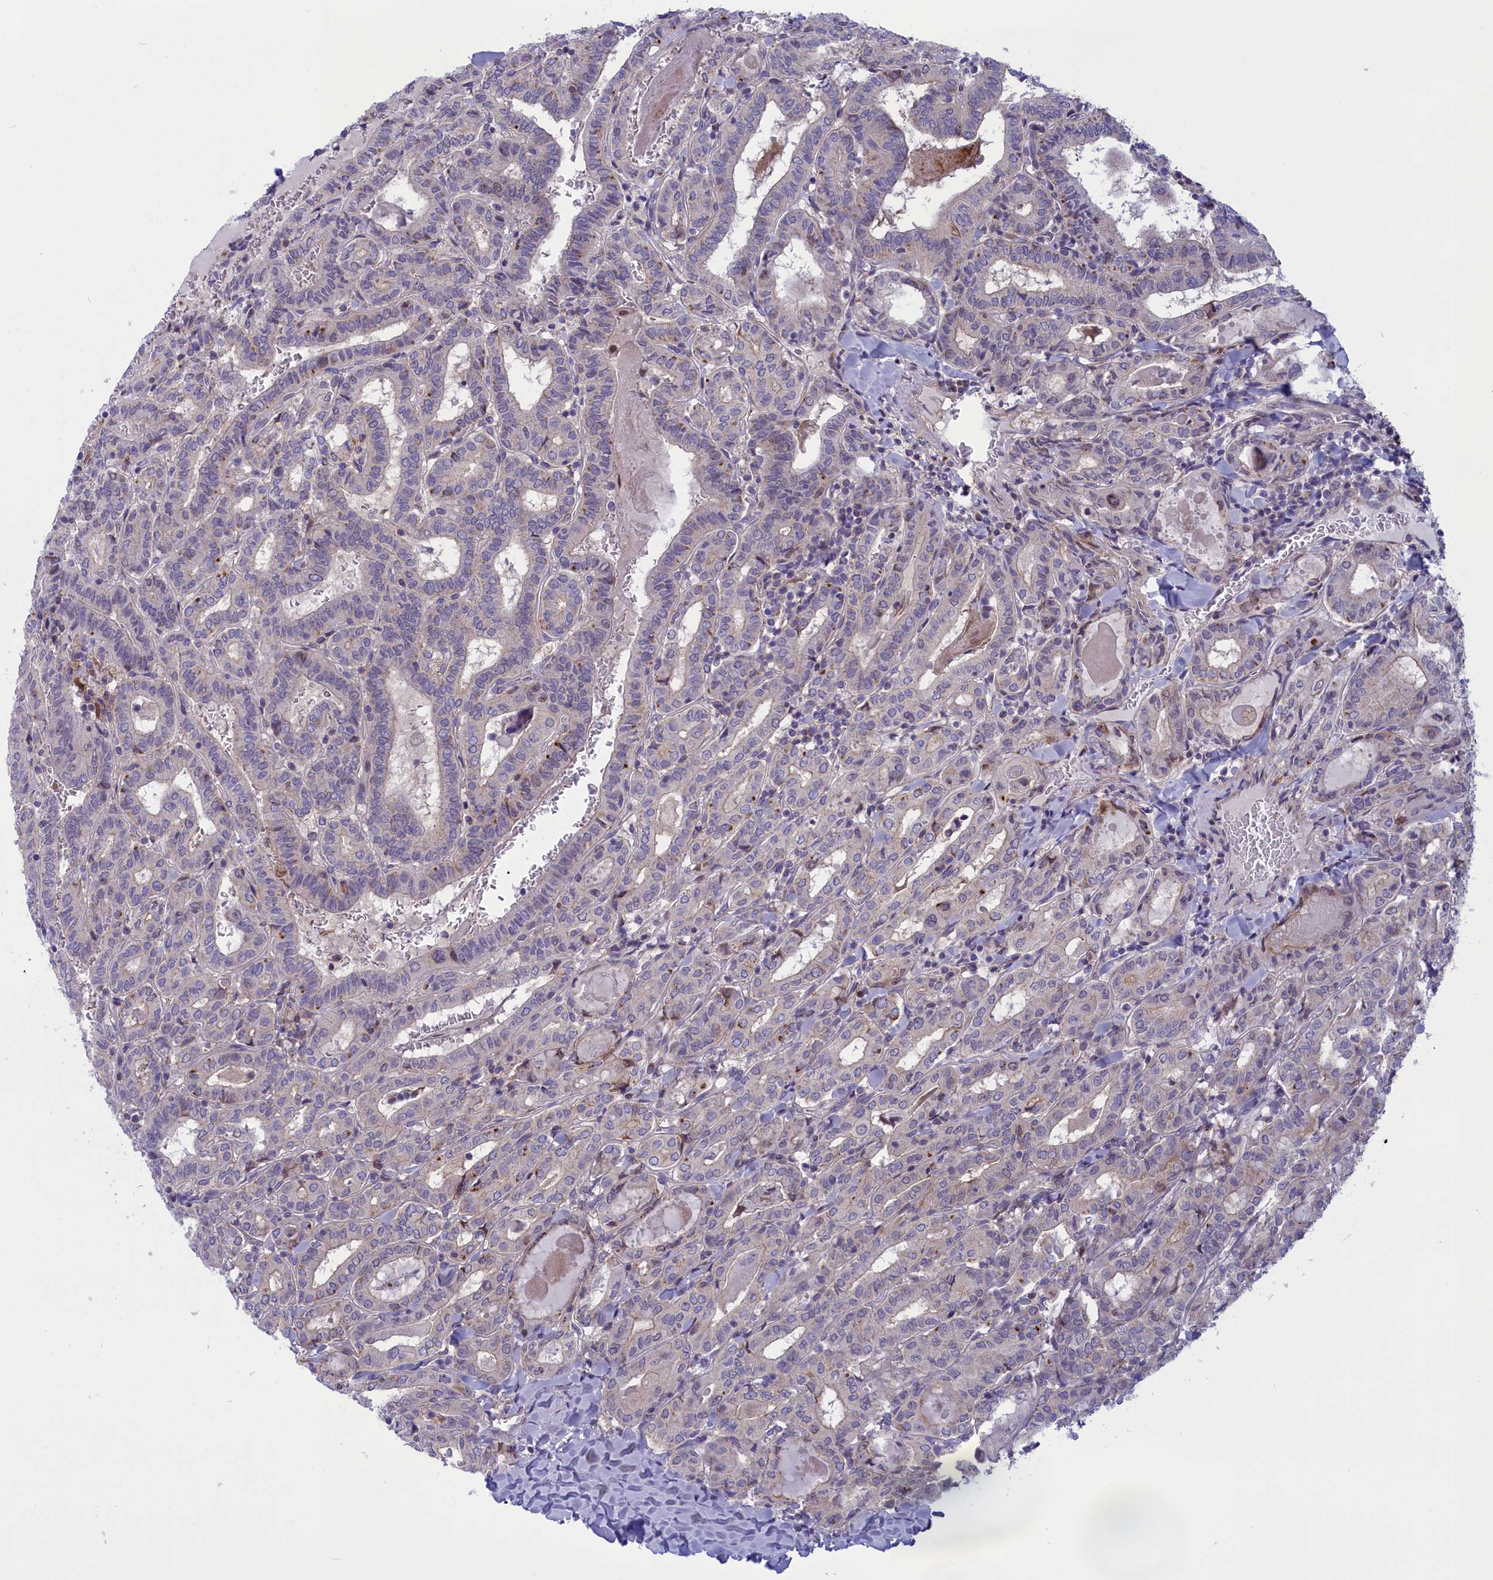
{"staining": {"intensity": "negative", "quantity": "none", "location": "none"}, "tissue": "thyroid cancer", "cell_type": "Tumor cells", "image_type": "cancer", "snomed": [{"axis": "morphology", "description": "Papillary adenocarcinoma, NOS"}, {"axis": "topography", "description": "Thyroid gland"}], "caption": "High power microscopy histopathology image of an immunohistochemistry histopathology image of thyroid papillary adenocarcinoma, revealing no significant staining in tumor cells. Brightfield microscopy of immunohistochemistry (IHC) stained with DAB (3,3'-diaminobenzidine) (brown) and hematoxylin (blue), captured at high magnification.", "gene": "CORO2A", "patient": {"sex": "female", "age": 72}}